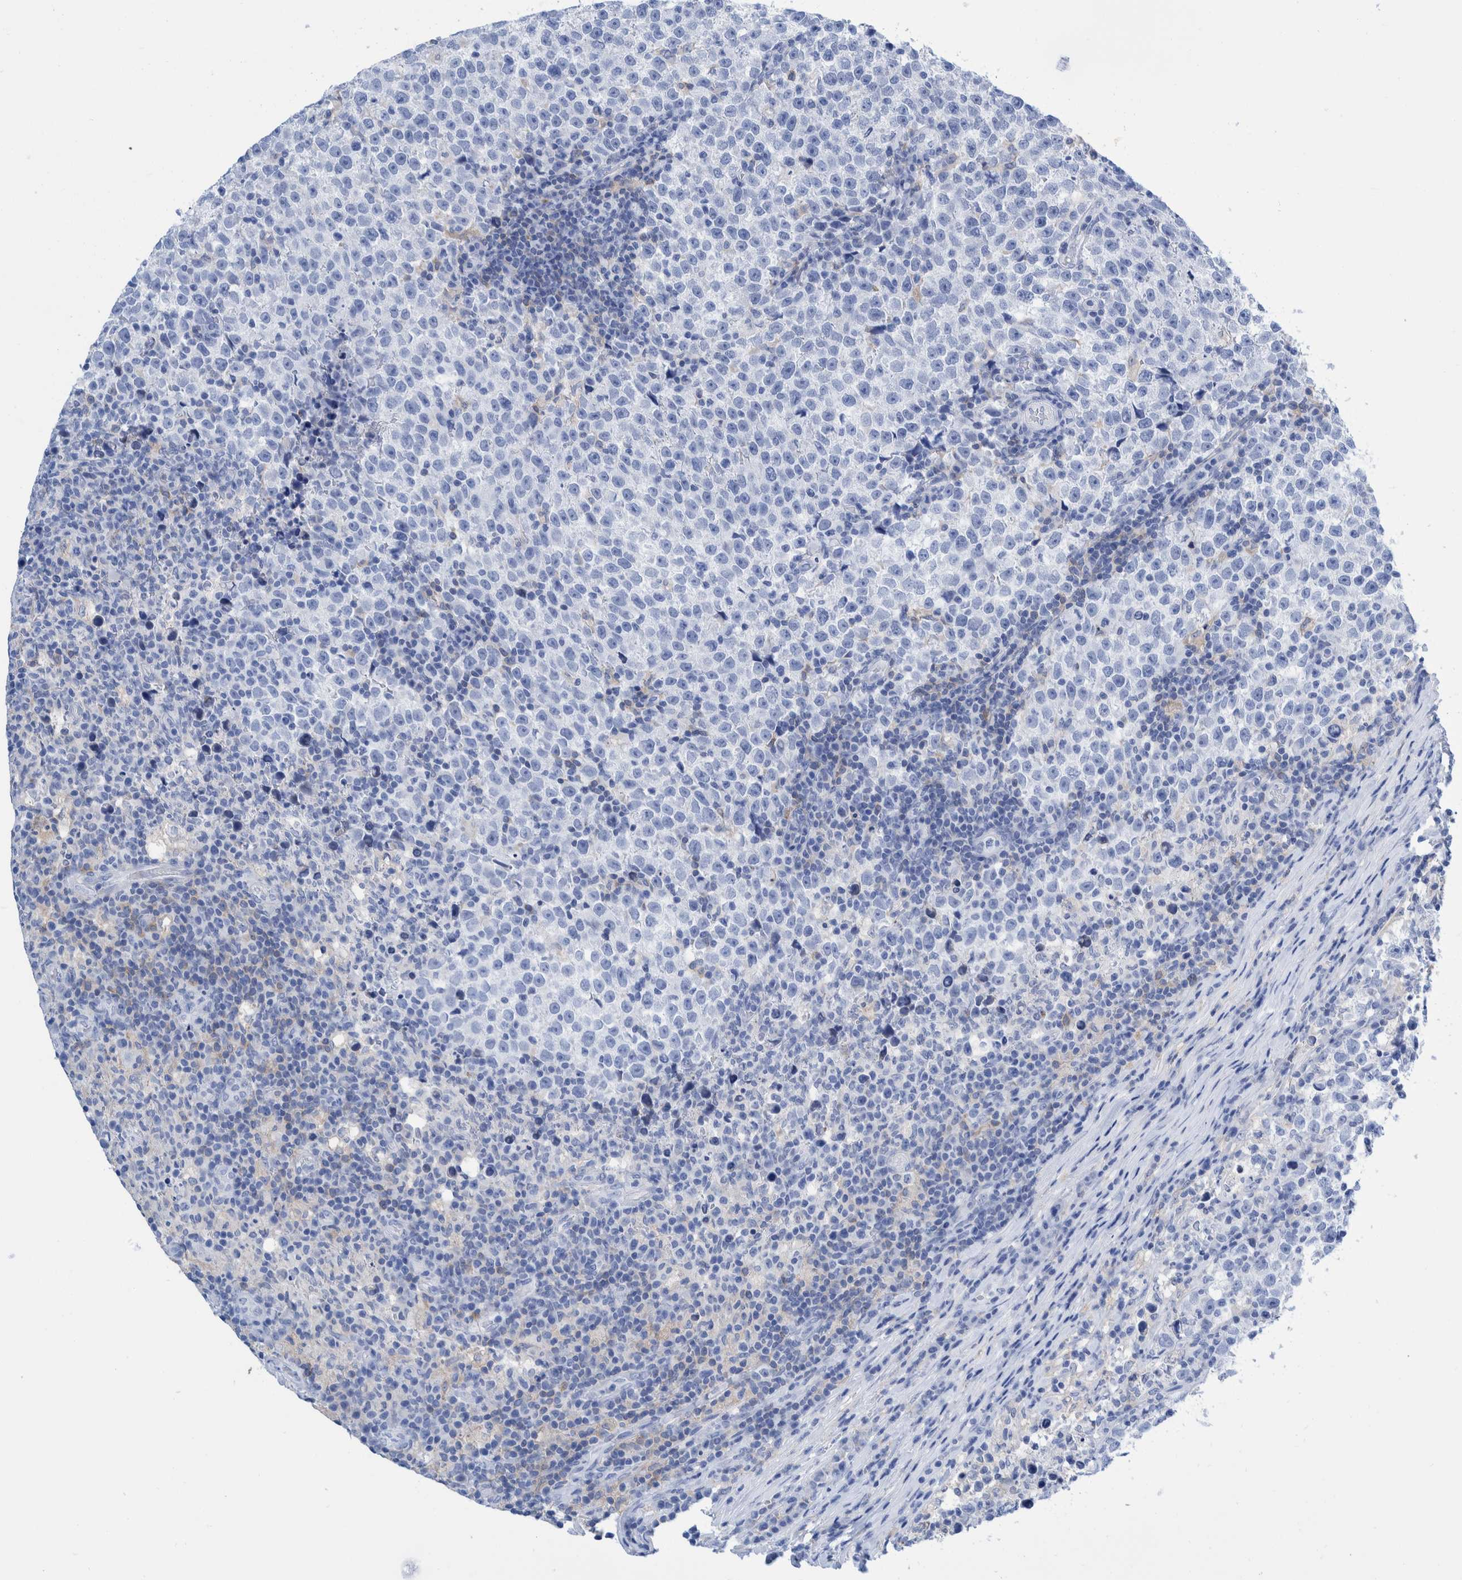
{"staining": {"intensity": "negative", "quantity": "none", "location": "none"}, "tissue": "testis cancer", "cell_type": "Tumor cells", "image_type": "cancer", "snomed": [{"axis": "morphology", "description": "Normal tissue, NOS"}, {"axis": "morphology", "description": "Seminoma, NOS"}, {"axis": "topography", "description": "Testis"}], "caption": "A histopathology image of testis cancer stained for a protein displays no brown staining in tumor cells.", "gene": "KRT14", "patient": {"sex": "male", "age": 43}}